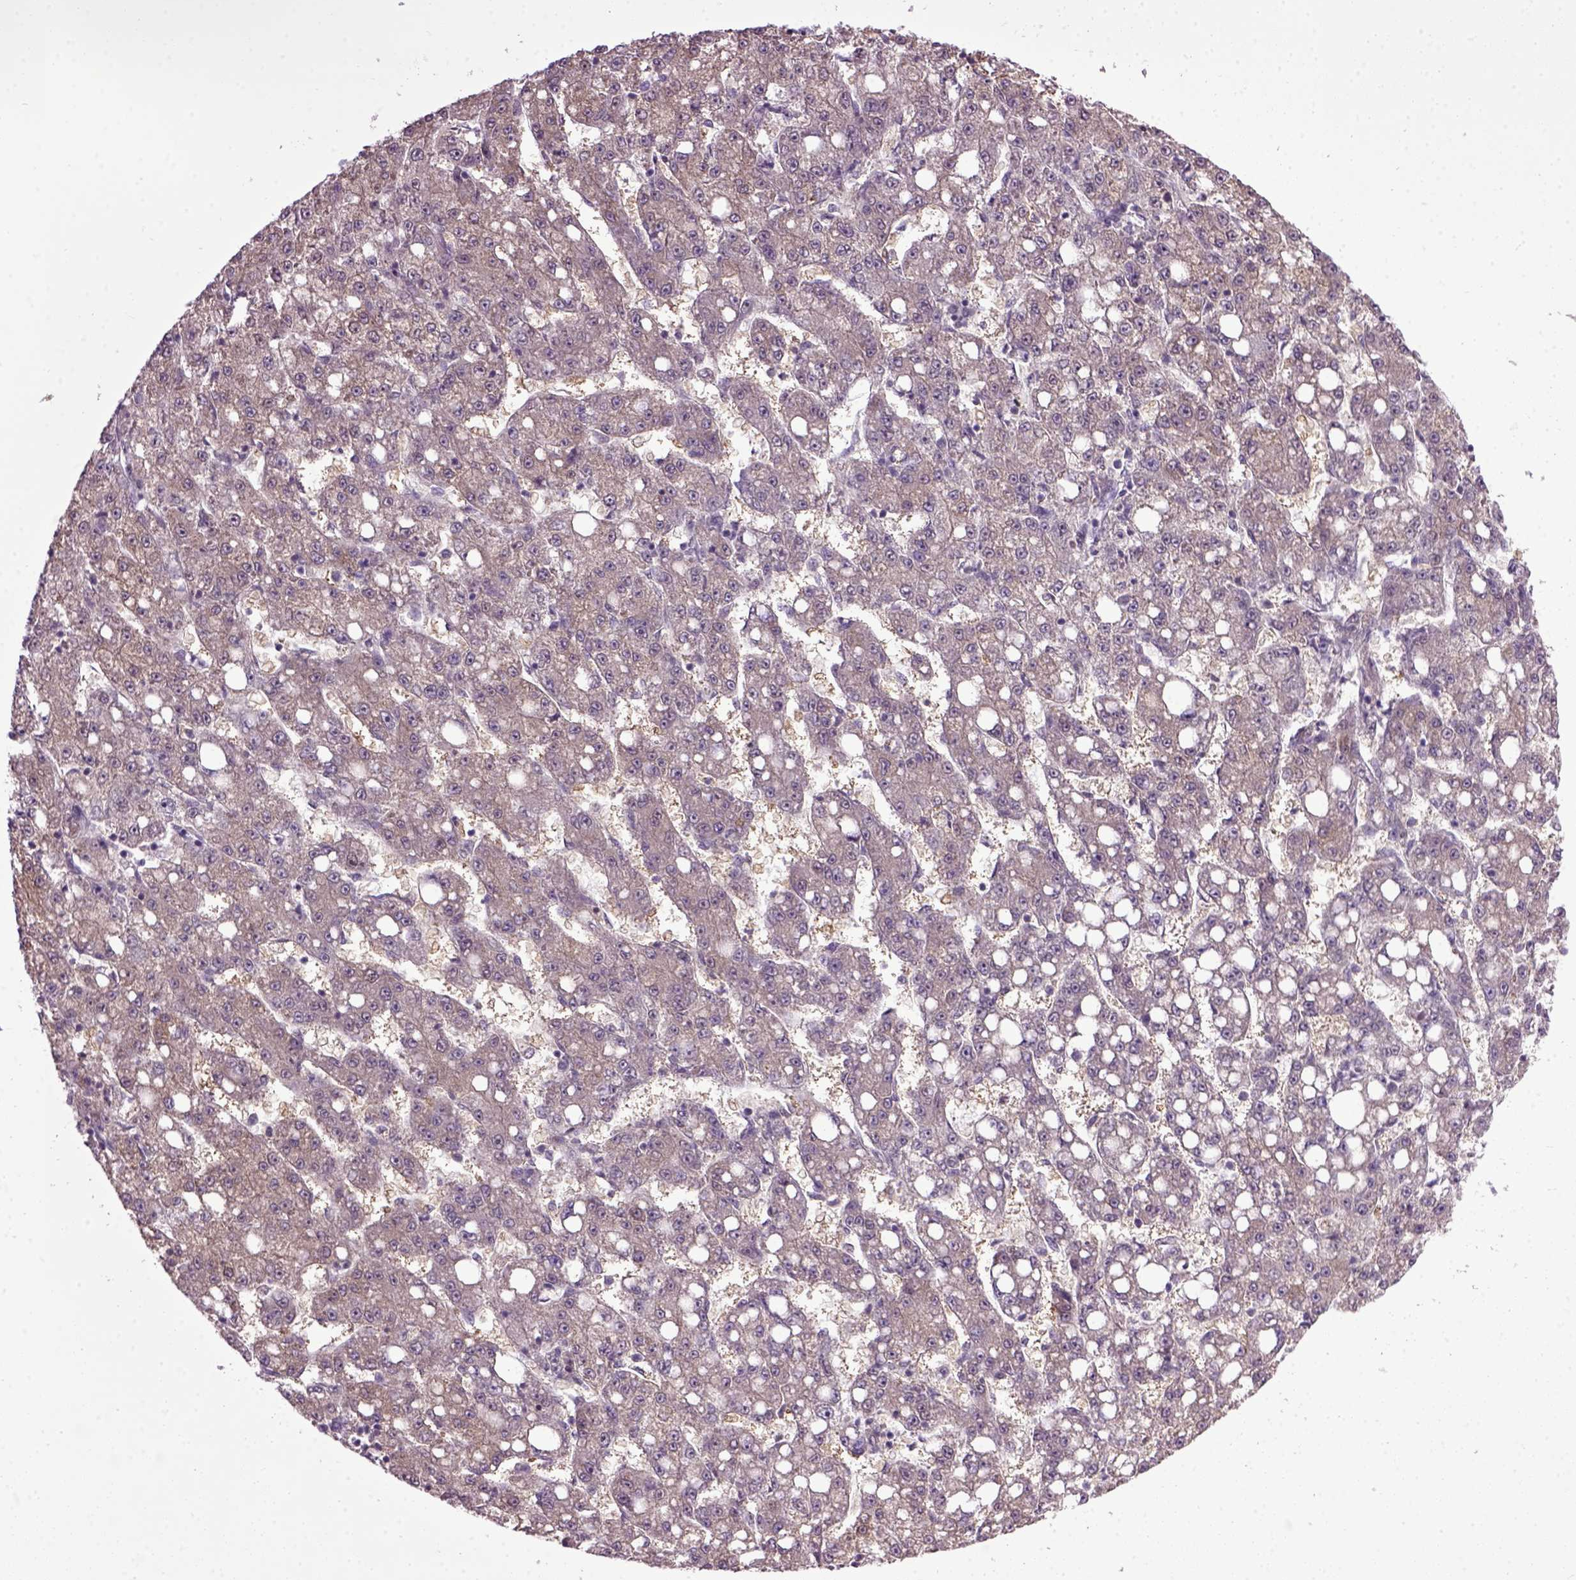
{"staining": {"intensity": "weak", "quantity": ">75%", "location": "cytoplasmic/membranous"}, "tissue": "liver cancer", "cell_type": "Tumor cells", "image_type": "cancer", "snomed": [{"axis": "morphology", "description": "Carcinoma, Hepatocellular, NOS"}, {"axis": "topography", "description": "Liver"}], "caption": "IHC of liver cancer exhibits low levels of weak cytoplasmic/membranous expression in approximately >75% of tumor cells. (Stains: DAB in brown, nuclei in blue, Microscopy: brightfield microscopy at high magnification).", "gene": "RAB43", "patient": {"sex": "female", "age": 65}}